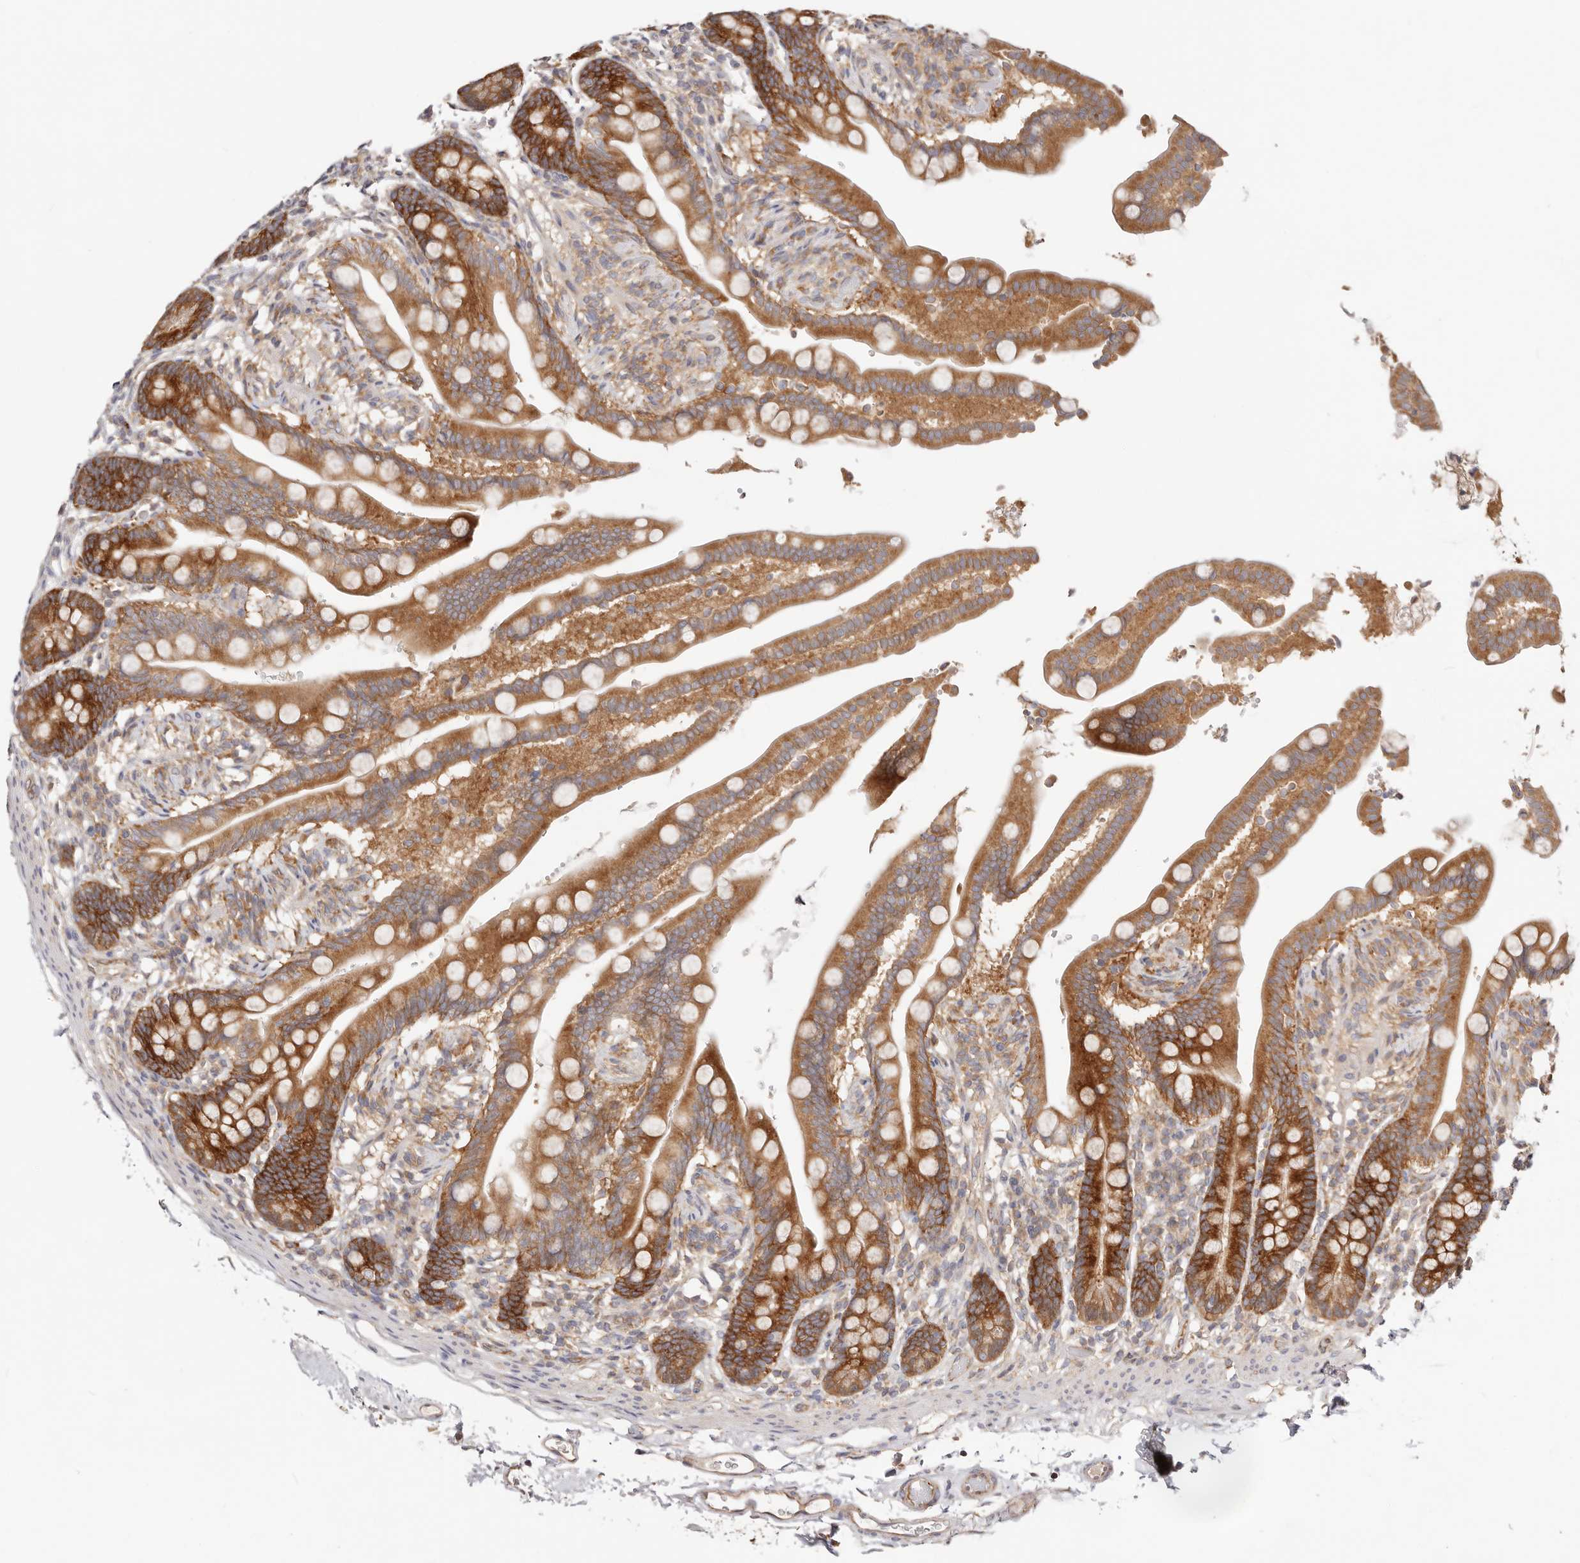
{"staining": {"intensity": "negative", "quantity": "none", "location": "none"}, "tissue": "colon", "cell_type": "Endothelial cells", "image_type": "normal", "snomed": [{"axis": "morphology", "description": "Normal tissue, NOS"}, {"axis": "topography", "description": "Smooth muscle"}, {"axis": "topography", "description": "Colon"}], "caption": "High power microscopy image of an immunohistochemistry (IHC) photomicrograph of normal colon, revealing no significant staining in endothelial cells.", "gene": "GNA13", "patient": {"sex": "male", "age": 73}}